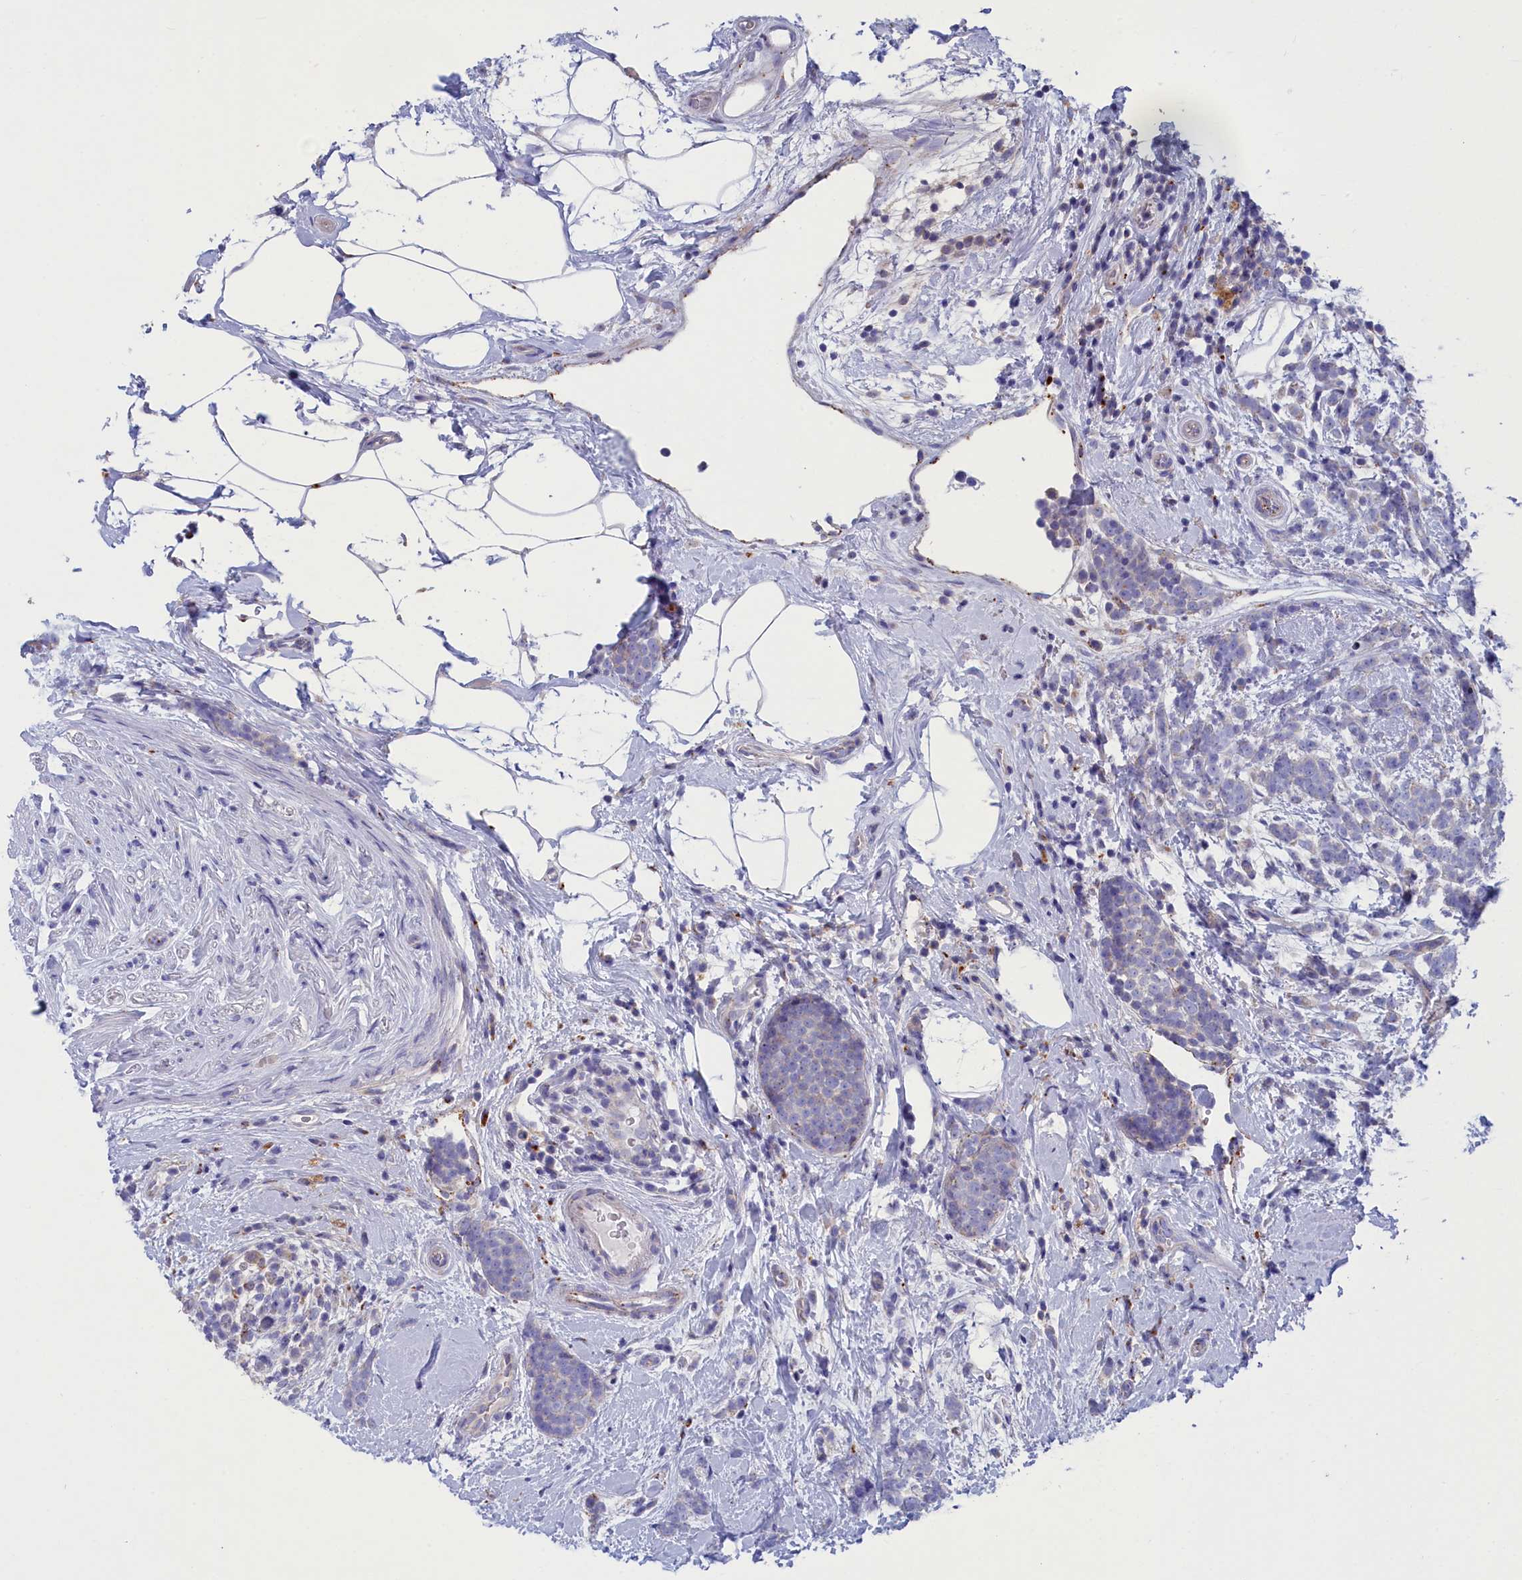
{"staining": {"intensity": "negative", "quantity": "none", "location": "none"}, "tissue": "breast cancer", "cell_type": "Tumor cells", "image_type": "cancer", "snomed": [{"axis": "morphology", "description": "Lobular carcinoma"}, {"axis": "topography", "description": "Breast"}], "caption": "Immunohistochemical staining of lobular carcinoma (breast) shows no significant positivity in tumor cells.", "gene": "WDR6", "patient": {"sex": "female", "age": 58}}